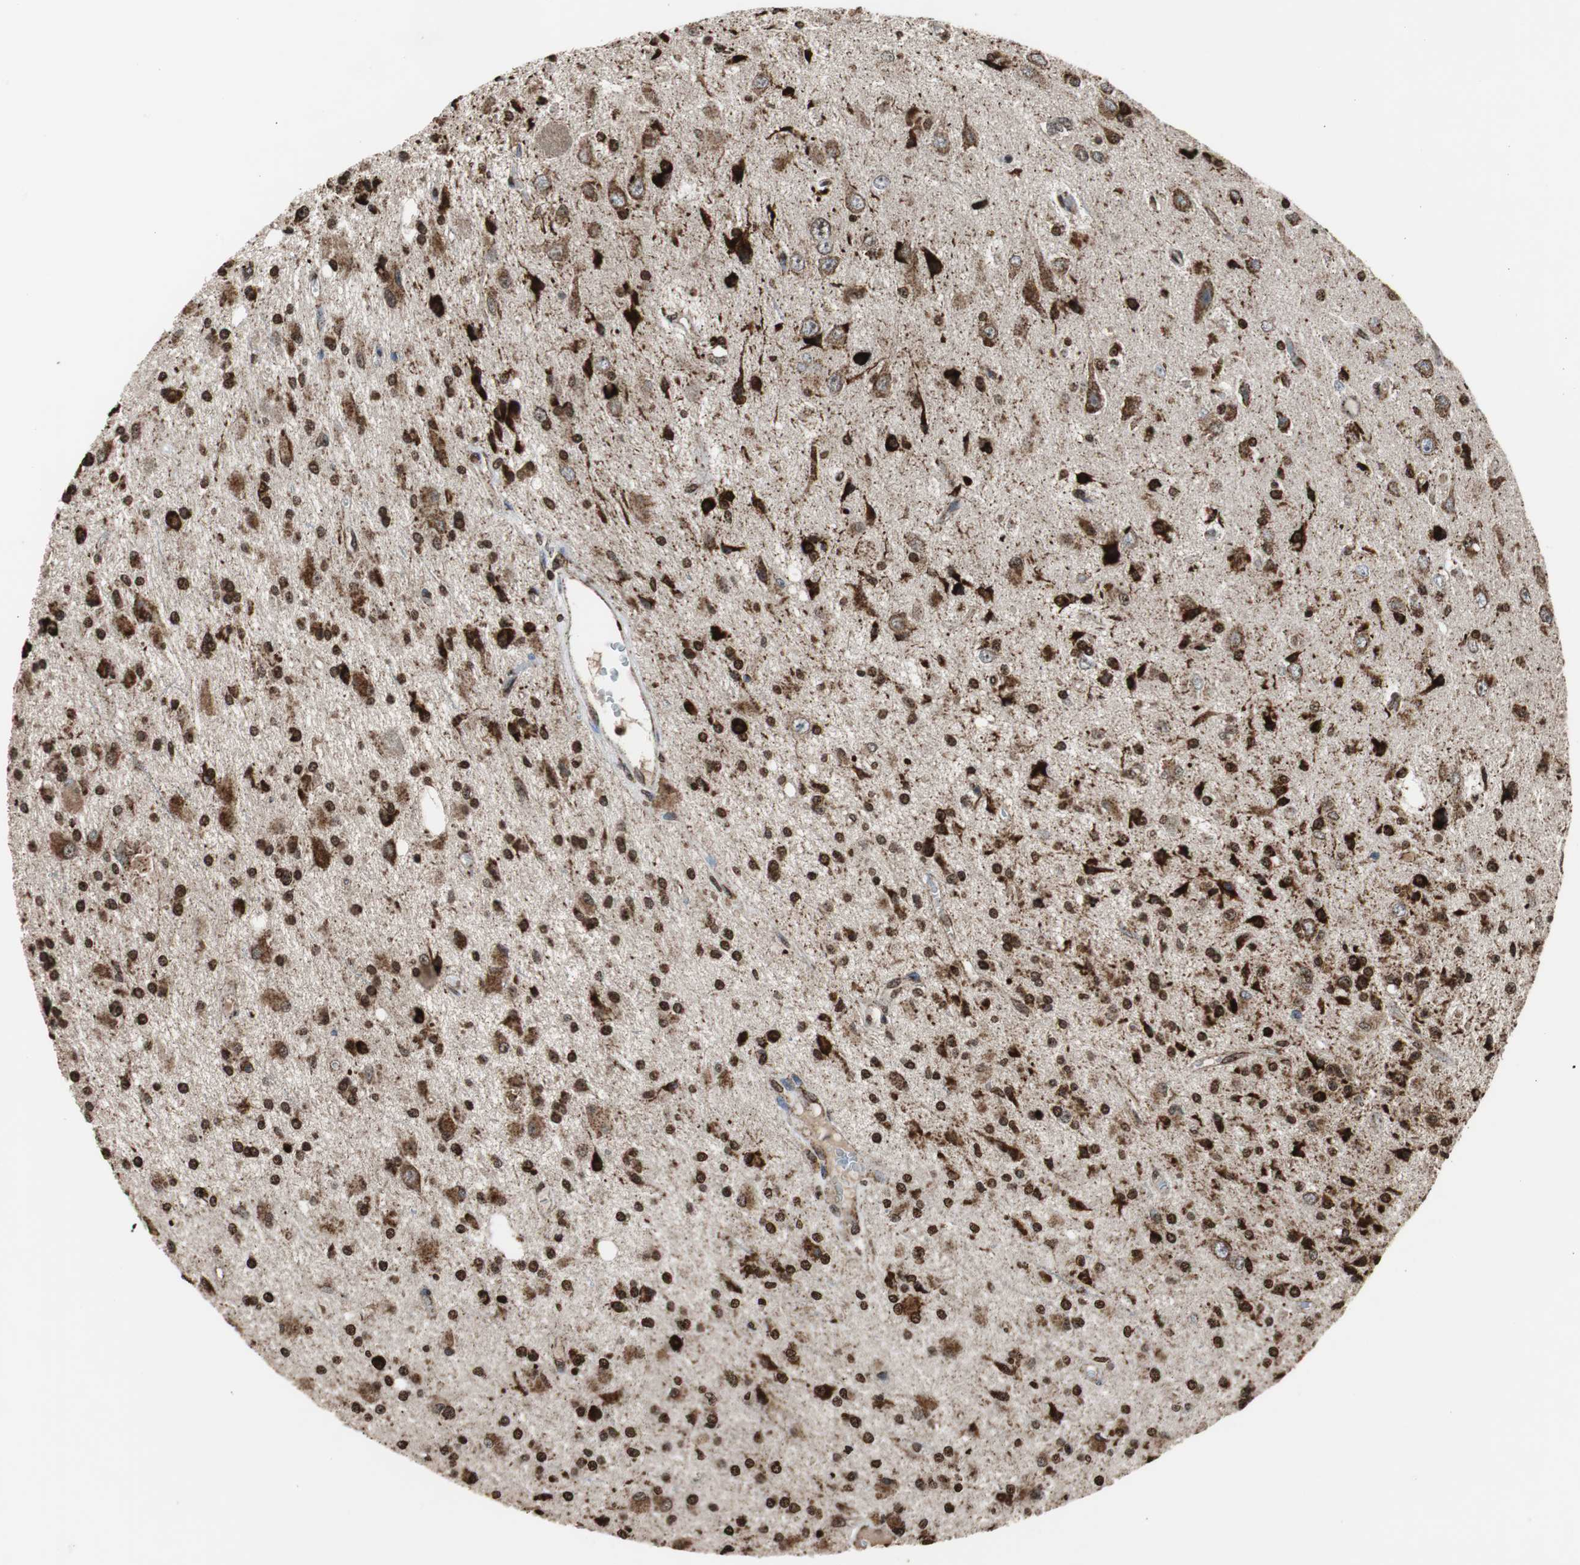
{"staining": {"intensity": "strong", "quantity": ">75%", "location": "cytoplasmic/membranous,nuclear"}, "tissue": "glioma", "cell_type": "Tumor cells", "image_type": "cancer", "snomed": [{"axis": "morphology", "description": "Glioma, malignant, Low grade"}, {"axis": "topography", "description": "Brain"}], "caption": "IHC (DAB) staining of human malignant low-grade glioma shows strong cytoplasmic/membranous and nuclear protein expression in about >75% of tumor cells.", "gene": "HSPA9", "patient": {"sex": "male", "age": 58}}